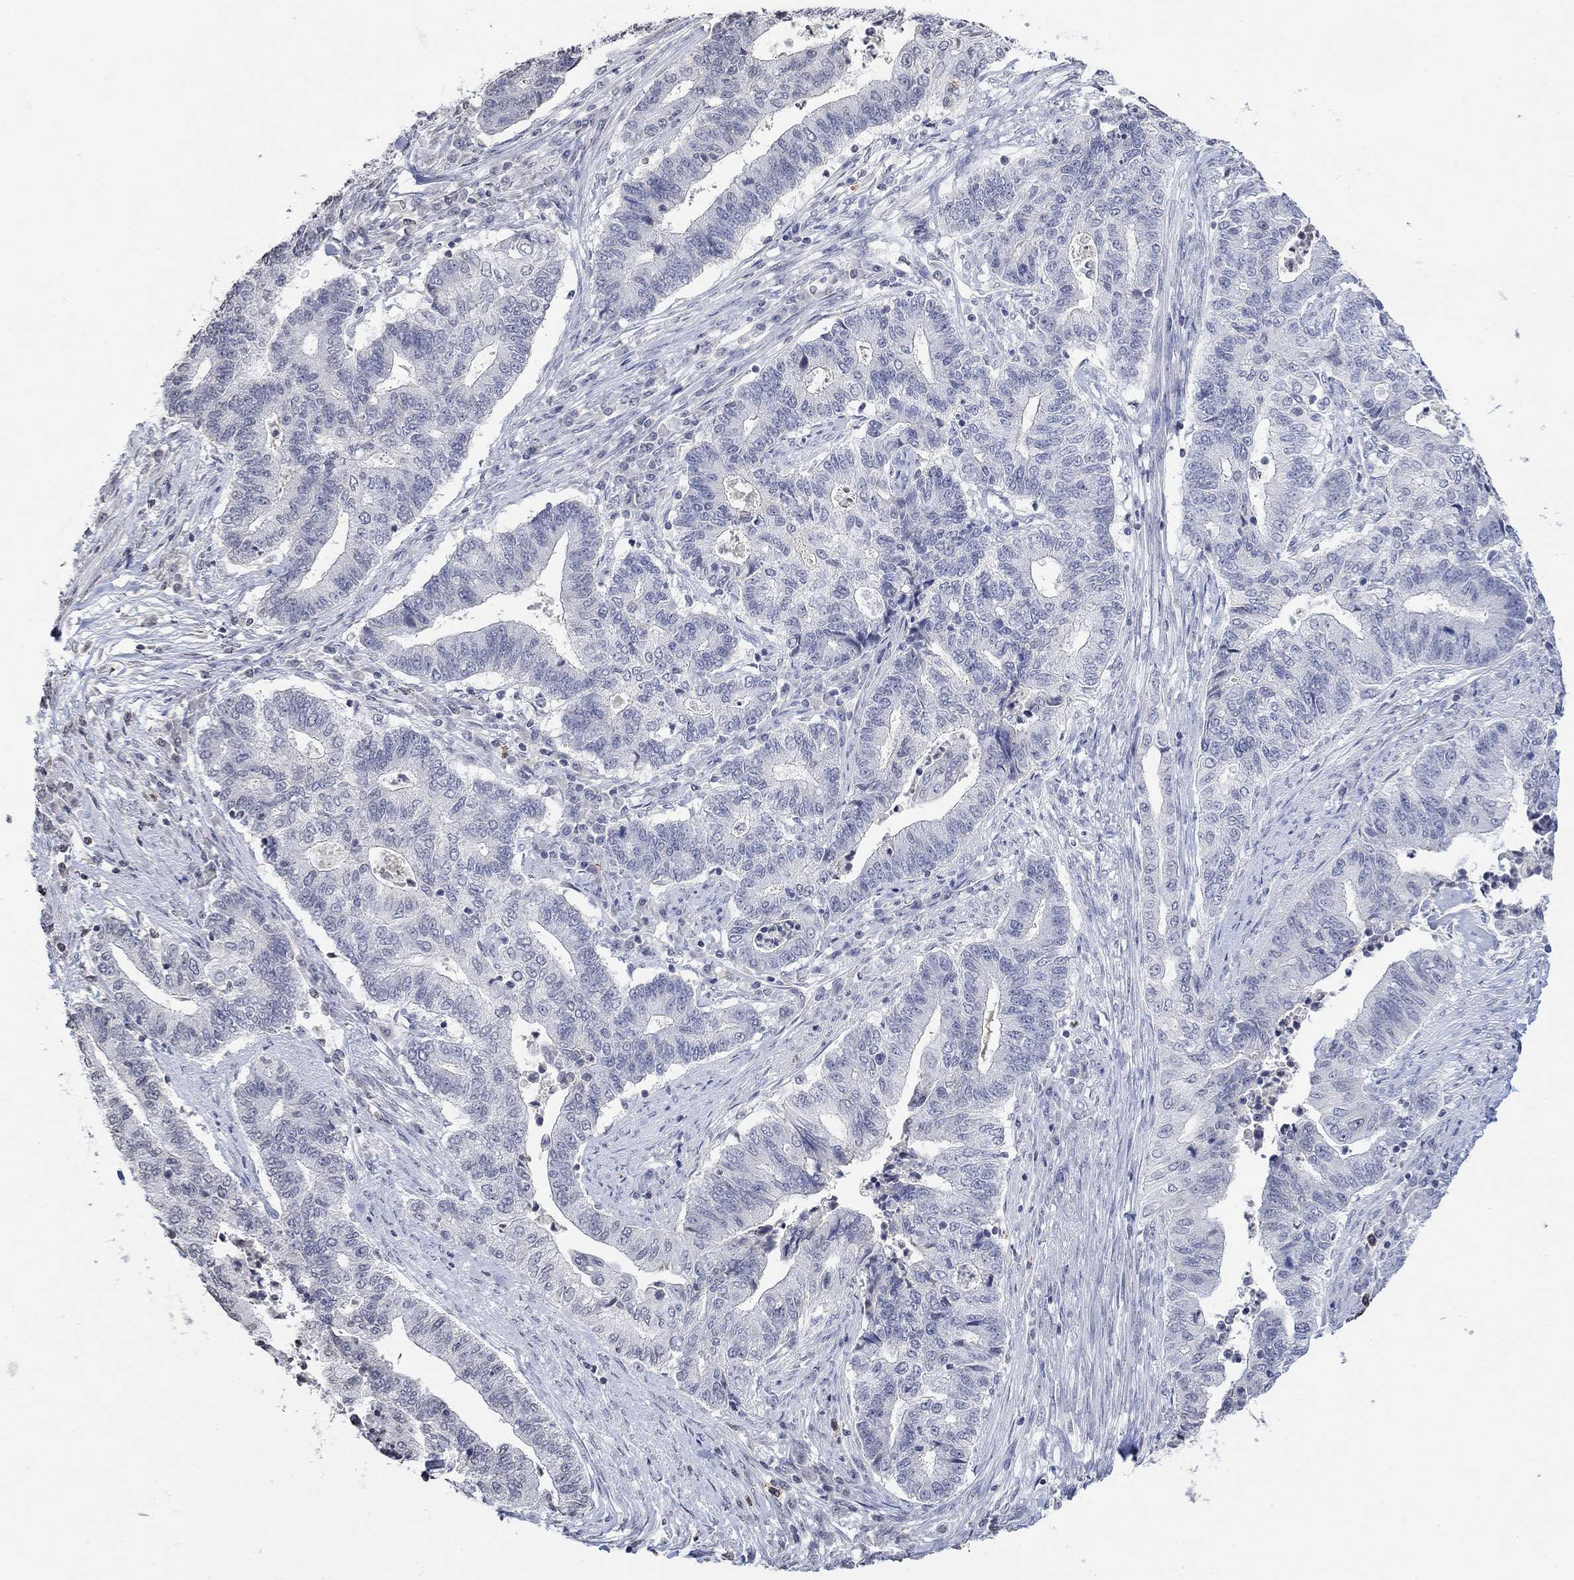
{"staining": {"intensity": "negative", "quantity": "none", "location": "none"}, "tissue": "endometrial cancer", "cell_type": "Tumor cells", "image_type": "cancer", "snomed": [{"axis": "morphology", "description": "Adenocarcinoma, NOS"}, {"axis": "topography", "description": "Uterus"}, {"axis": "topography", "description": "Endometrium"}], "caption": "Immunohistochemistry (IHC) histopathology image of neoplastic tissue: human adenocarcinoma (endometrial) stained with DAB demonstrates no significant protein positivity in tumor cells. Nuclei are stained in blue.", "gene": "TMEM255A", "patient": {"sex": "female", "age": 54}}